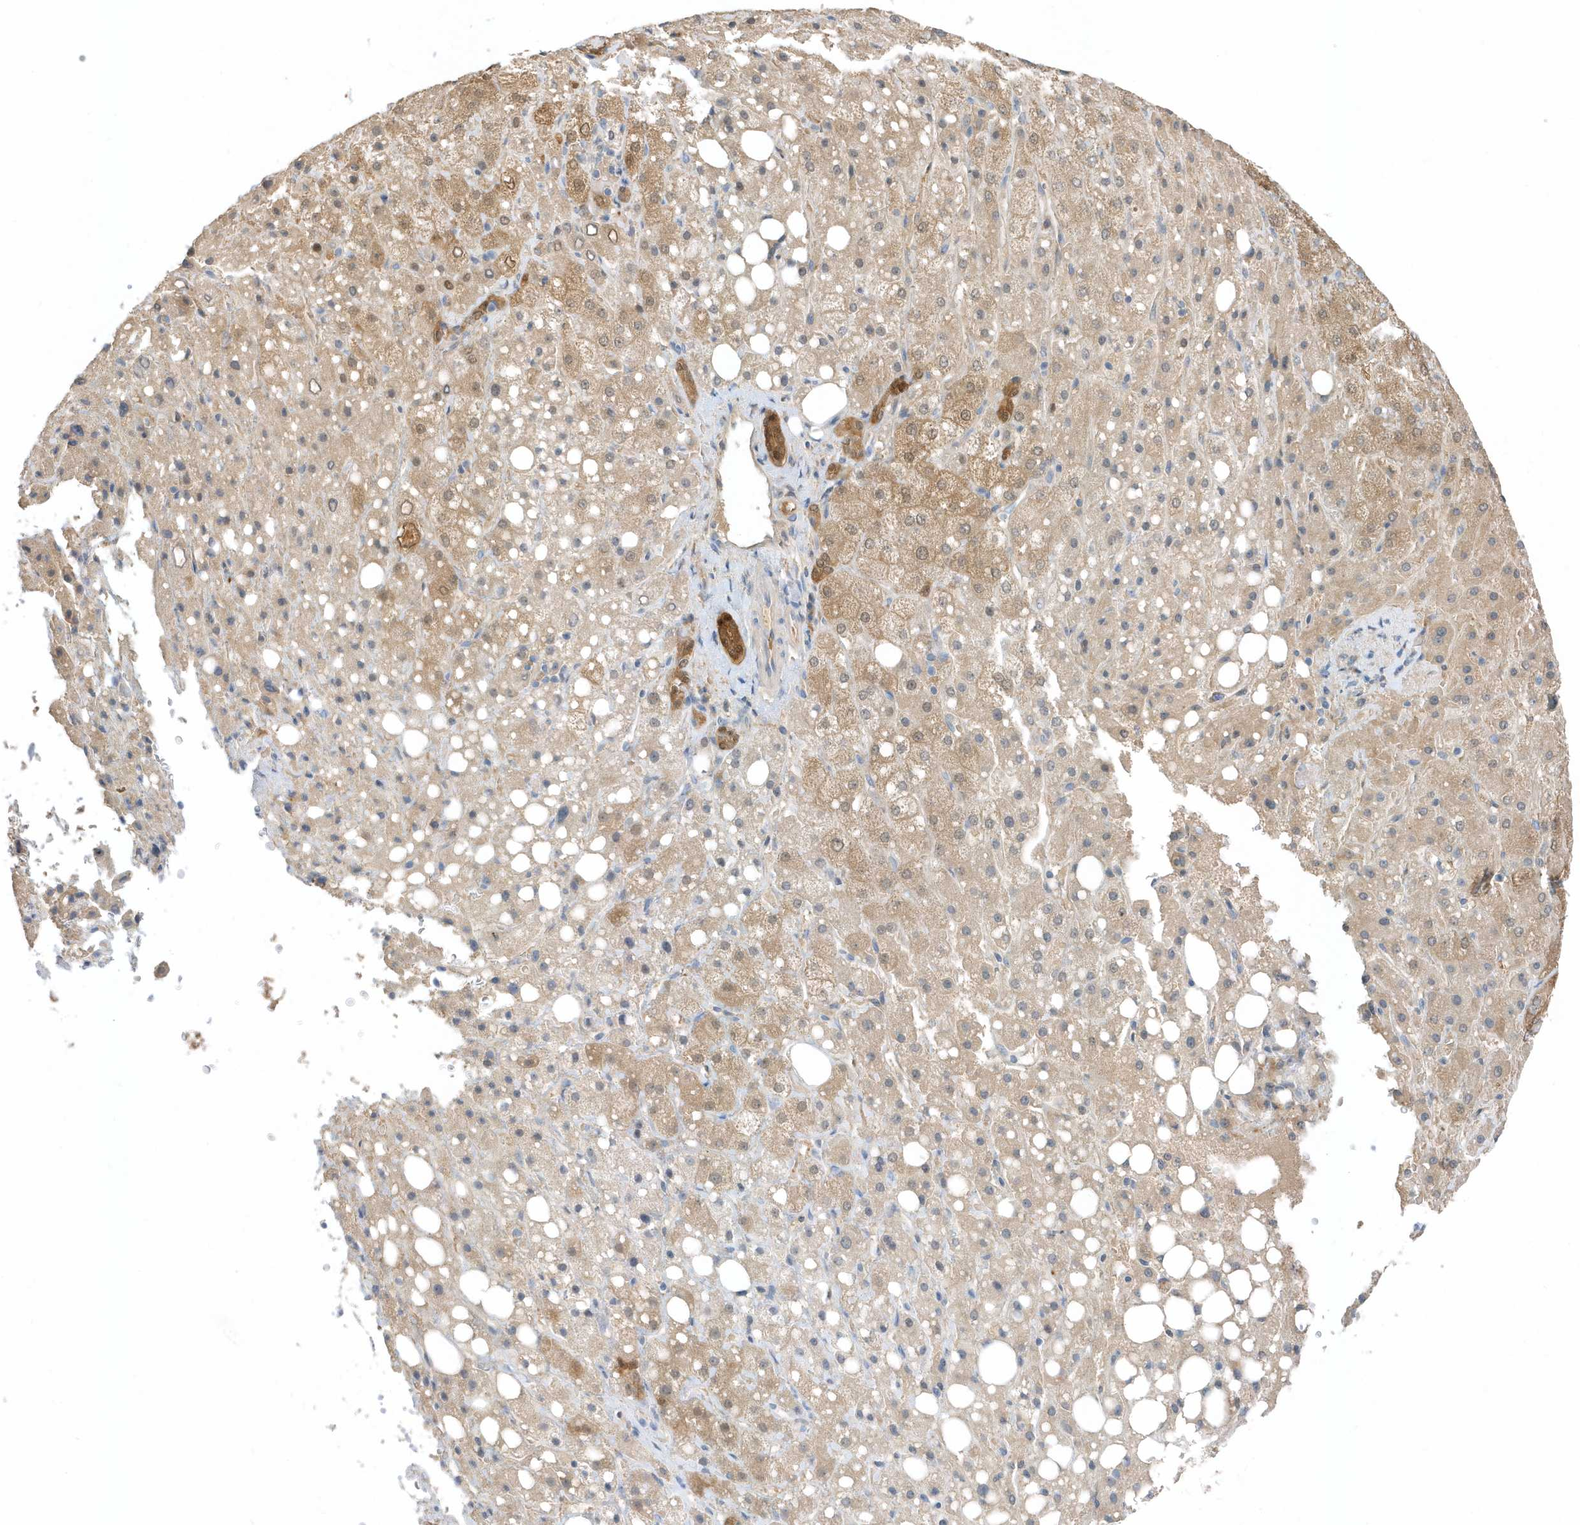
{"staining": {"intensity": "moderate", "quantity": "<25%", "location": "cytoplasmic/membranous,nuclear"}, "tissue": "liver cancer", "cell_type": "Tumor cells", "image_type": "cancer", "snomed": [{"axis": "morphology", "description": "Carcinoma, Hepatocellular, NOS"}, {"axis": "topography", "description": "Liver"}], "caption": "Immunohistochemical staining of liver cancer (hepatocellular carcinoma) shows low levels of moderate cytoplasmic/membranous and nuclear protein positivity in about <25% of tumor cells. Immunohistochemistry stains the protein in brown and the nuclei are stained blue.", "gene": "USP53", "patient": {"sex": "male", "age": 80}}